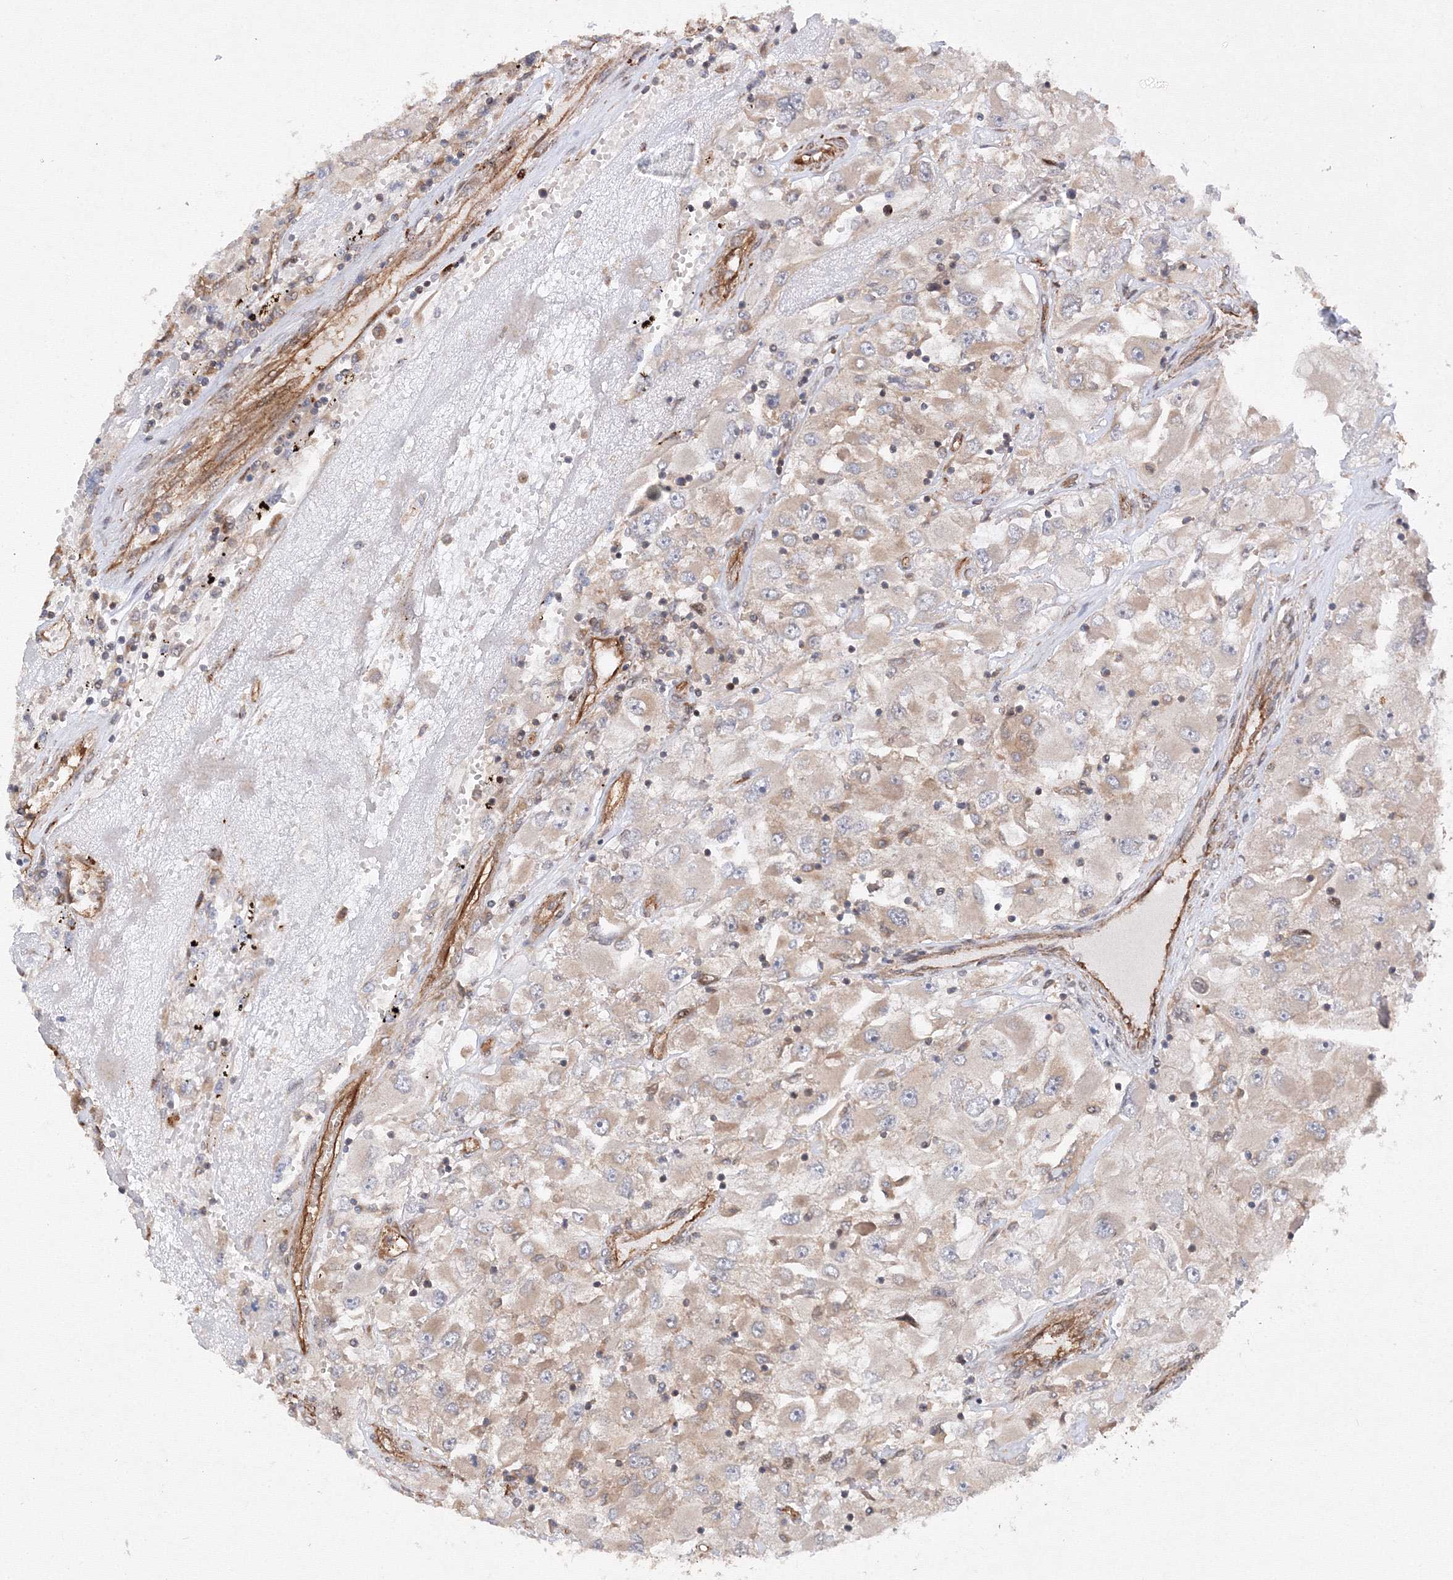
{"staining": {"intensity": "weak", "quantity": "<25%", "location": "cytoplasmic/membranous"}, "tissue": "renal cancer", "cell_type": "Tumor cells", "image_type": "cancer", "snomed": [{"axis": "morphology", "description": "Adenocarcinoma, NOS"}, {"axis": "topography", "description": "Kidney"}], "caption": "Tumor cells are negative for brown protein staining in renal adenocarcinoma. The staining was performed using DAB to visualize the protein expression in brown, while the nuclei were stained in blue with hematoxylin (Magnification: 20x).", "gene": "DCTD", "patient": {"sex": "female", "age": 52}}